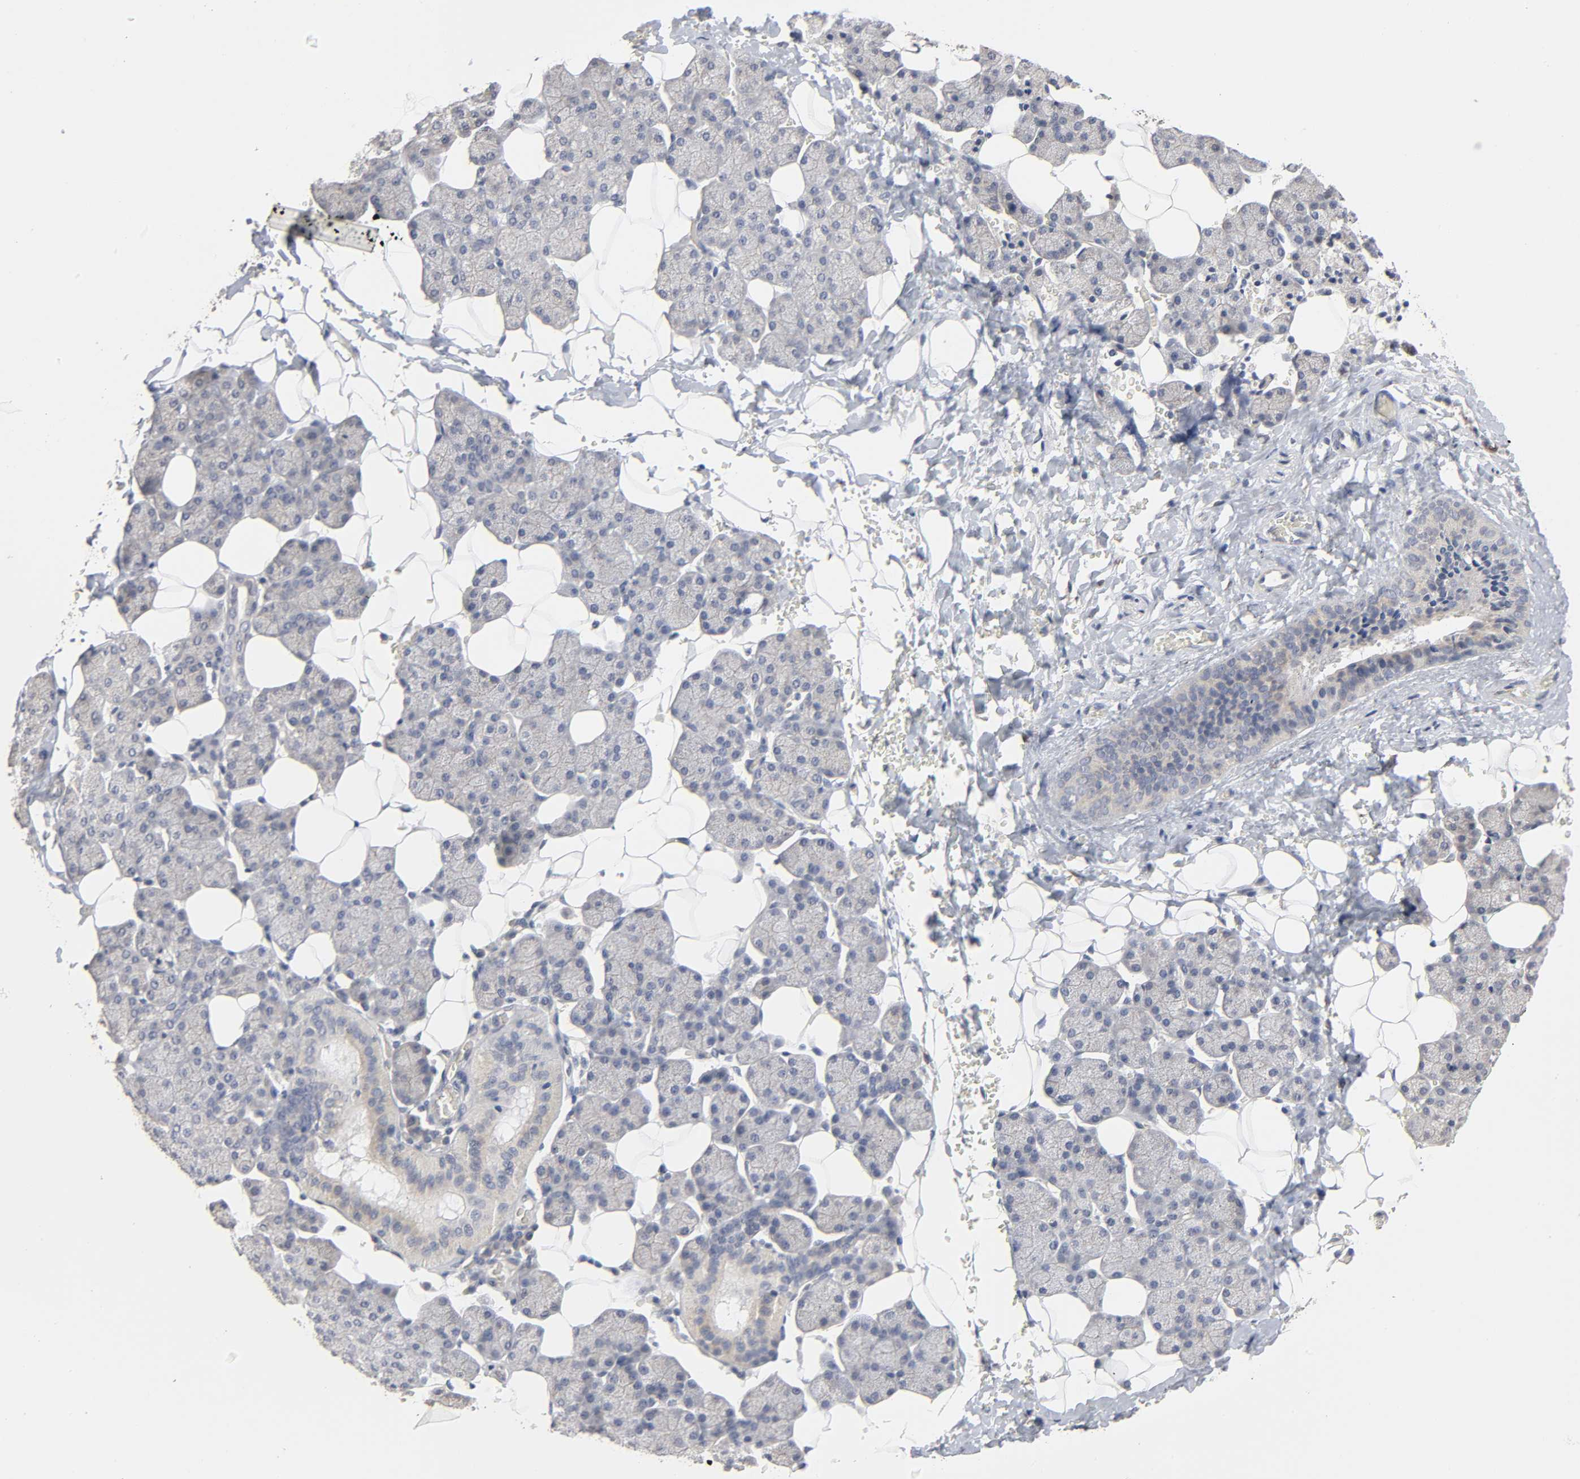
{"staining": {"intensity": "negative", "quantity": "none", "location": "none"}, "tissue": "salivary gland", "cell_type": "Glandular cells", "image_type": "normal", "snomed": [{"axis": "morphology", "description": "Normal tissue, NOS"}, {"axis": "topography", "description": "Lymph node"}, {"axis": "topography", "description": "Salivary gland"}], "caption": "Photomicrograph shows no protein positivity in glandular cells of benign salivary gland. (Brightfield microscopy of DAB (3,3'-diaminobenzidine) immunohistochemistry (IHC) at high magnification).", "gene": "SLC10A2", "patient": {"sex": "male", "age": 8}}